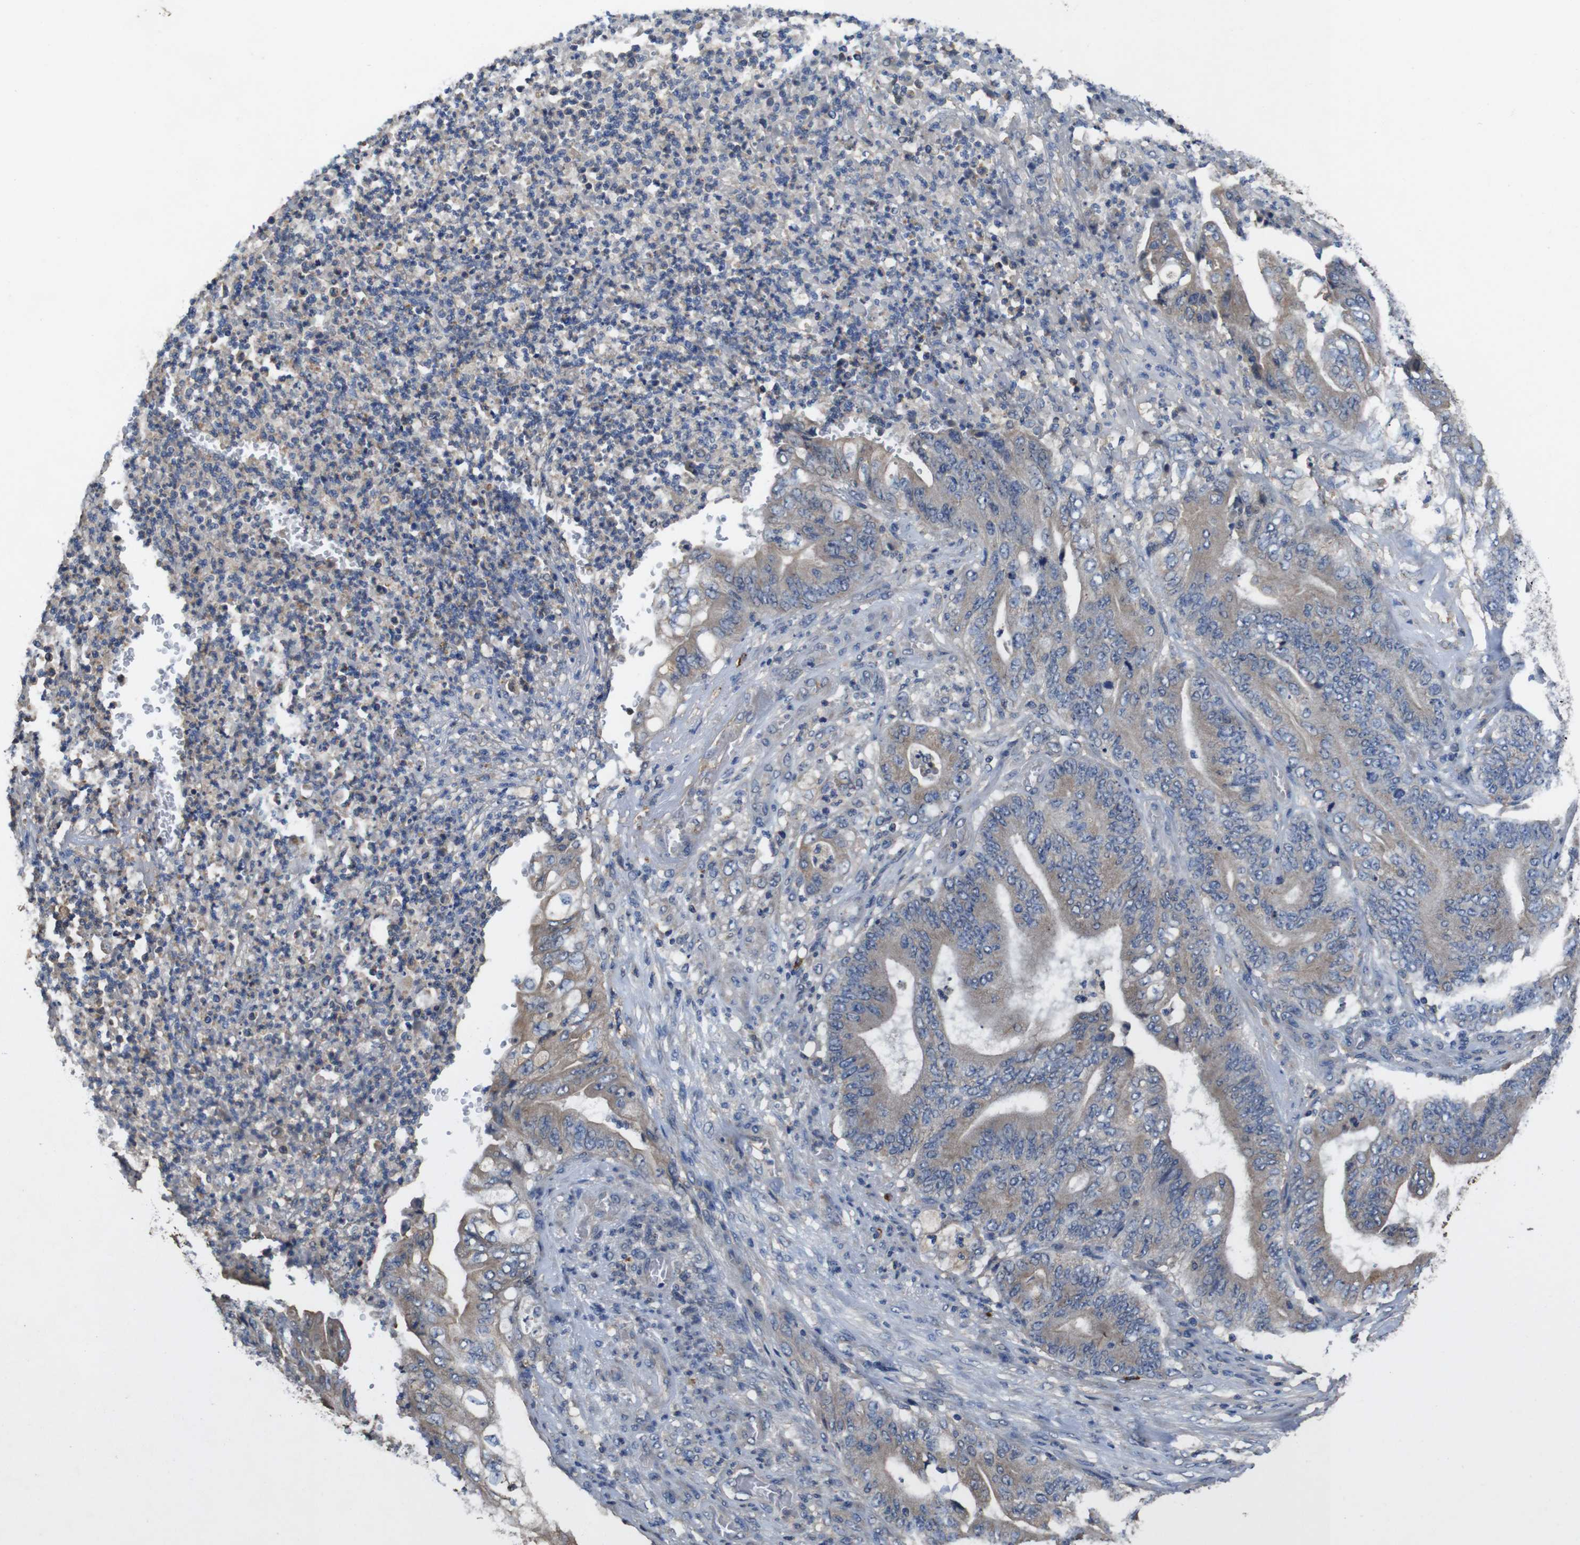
{"staining": {"intensity": "weak", "quantity": "25%-75%", "location": "cytoplasmic/membranous"}, "tissue": "stomach cancer", "cell_type": "Tumor cells", "image_type": "cancer", "snomed": [{"axis": "morphology", "description": "Adenocarcinoma, NOS"}, {"axis": "topography", "description": "Stomach"}], "caption": "The image demonstrates a brown stain indicating the presence of a protein in the cytoplasmic/membranous of tumor cells in stomach cancer.", "gene": "GLIPR1", "patient": {"sex": "female", "age": 73}}